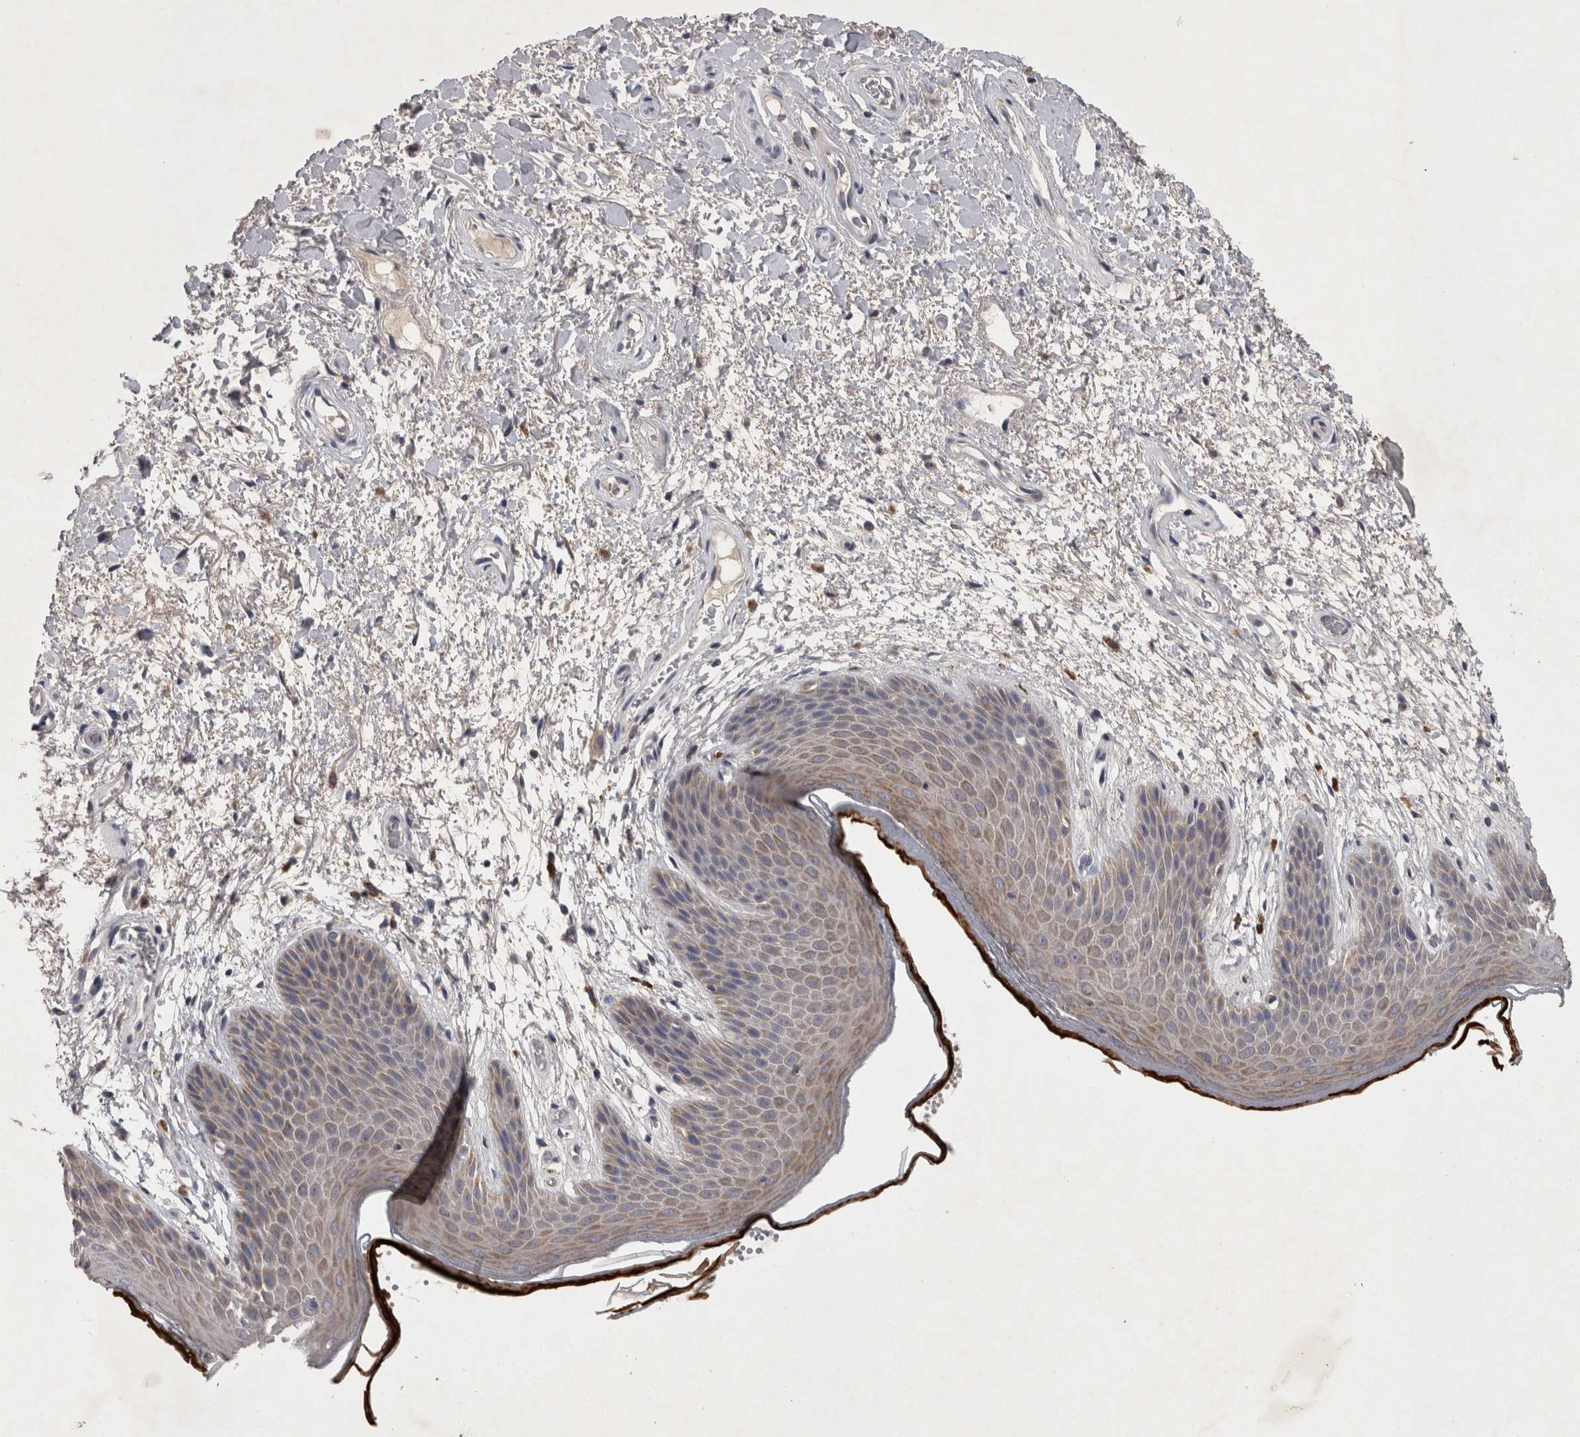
{"staining": {"intensity": "weak", "quantity": "25%-75%", "location": "cytoplasmic/membranous"}, "tissue": "skin", "cell_type": "Epidermal cells", "image_type": "normal", "snomed": [{"axis": "morphology", "description": "Normal tissue, NOS"}, {"axis": "topography", "description": "Anal"}], "caption": "The histopathology image displays immunohistochemical staining of normal skin. There is weak cytoplasmic/membranous expression is seen in about 25%-75% of epidermal cells. The staining is performed using DAB brown chromogen to label protein expression. The nuclei are counter-stained blue using hematoxylin.", "gene": "DBT", "patient": {"sex": "male", "age": 74}}